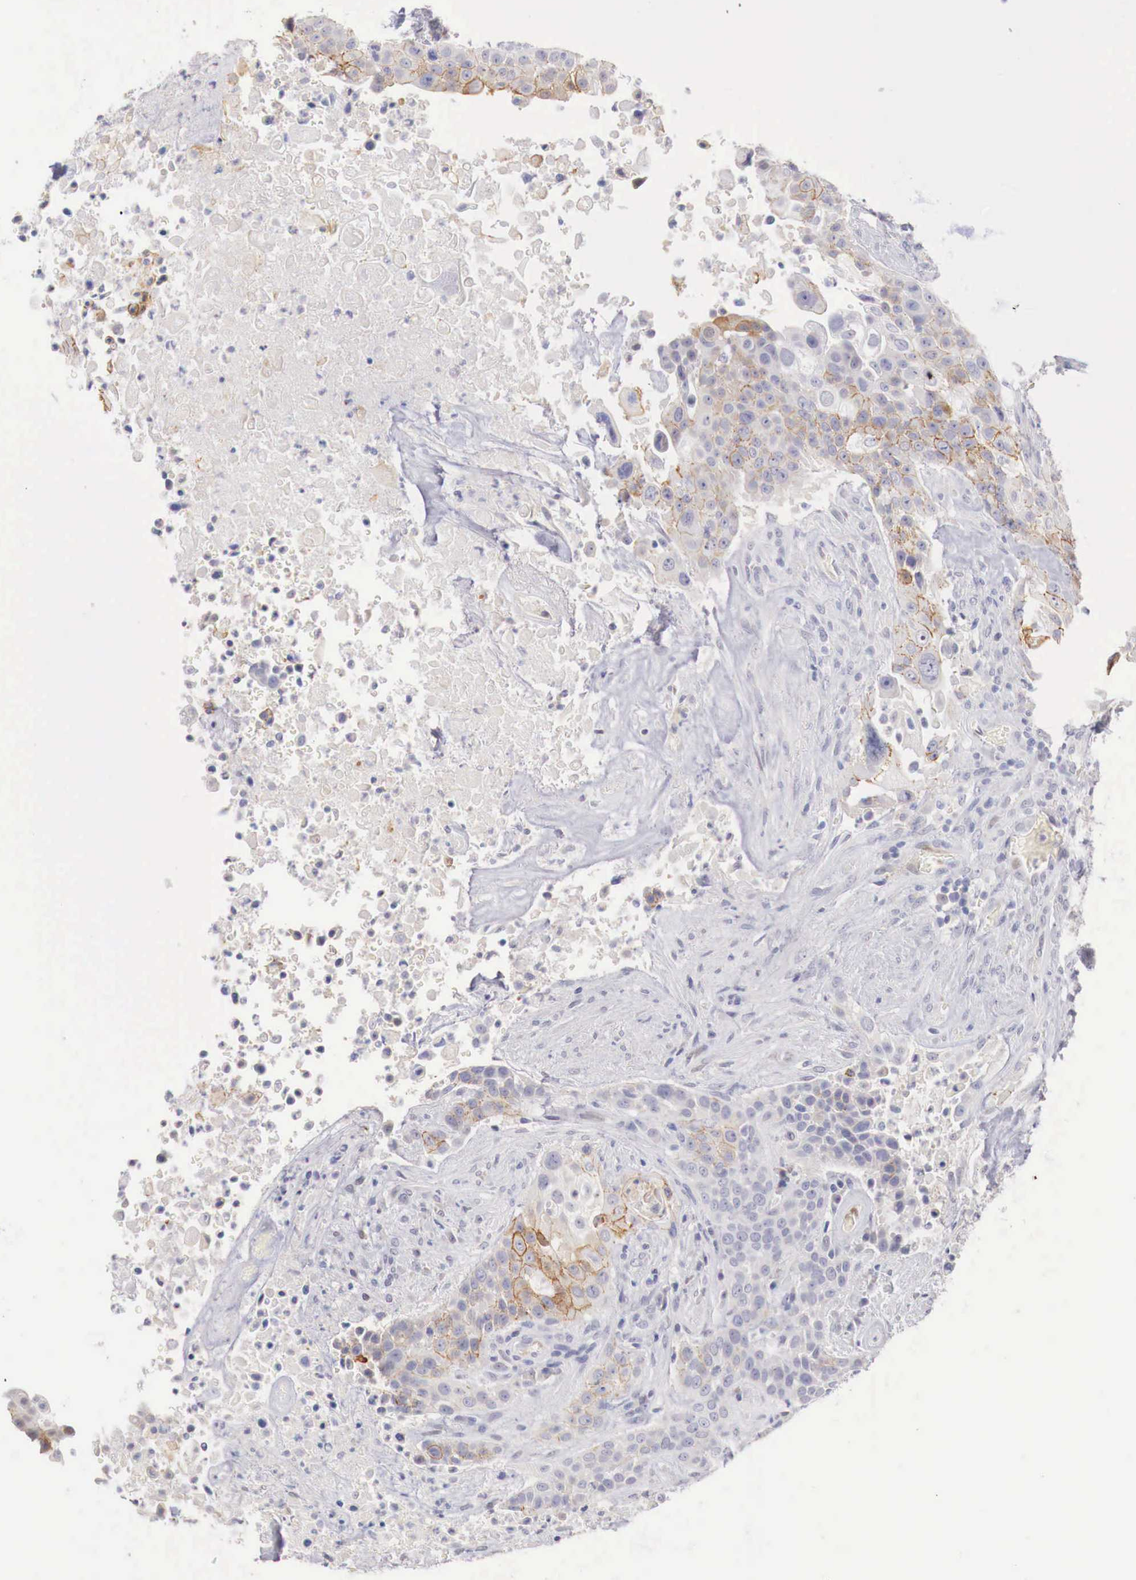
{"staining": {"intensity": "moderate", "quantity": "25%-75%", "location": "cytoplasmic/membranous"}, "tissue": "urothelial cancer", "cell_type": "Tumor cells", "image_type": "cancer", "snomed": [{"axis": "morphology", "description": "Urothelial carcinoma, High grade"}, {"axis": "topography", "description": "Urinary bladder"}], "caption": "IHC of urothelial carcinoma (high-grade) exhibits medium levels of moderate cytoplasmic/membranous staining in about 25%-75% of tumor cells.", "gene": "ITIH6", "patient": {"sex": "male", "age": 74}}